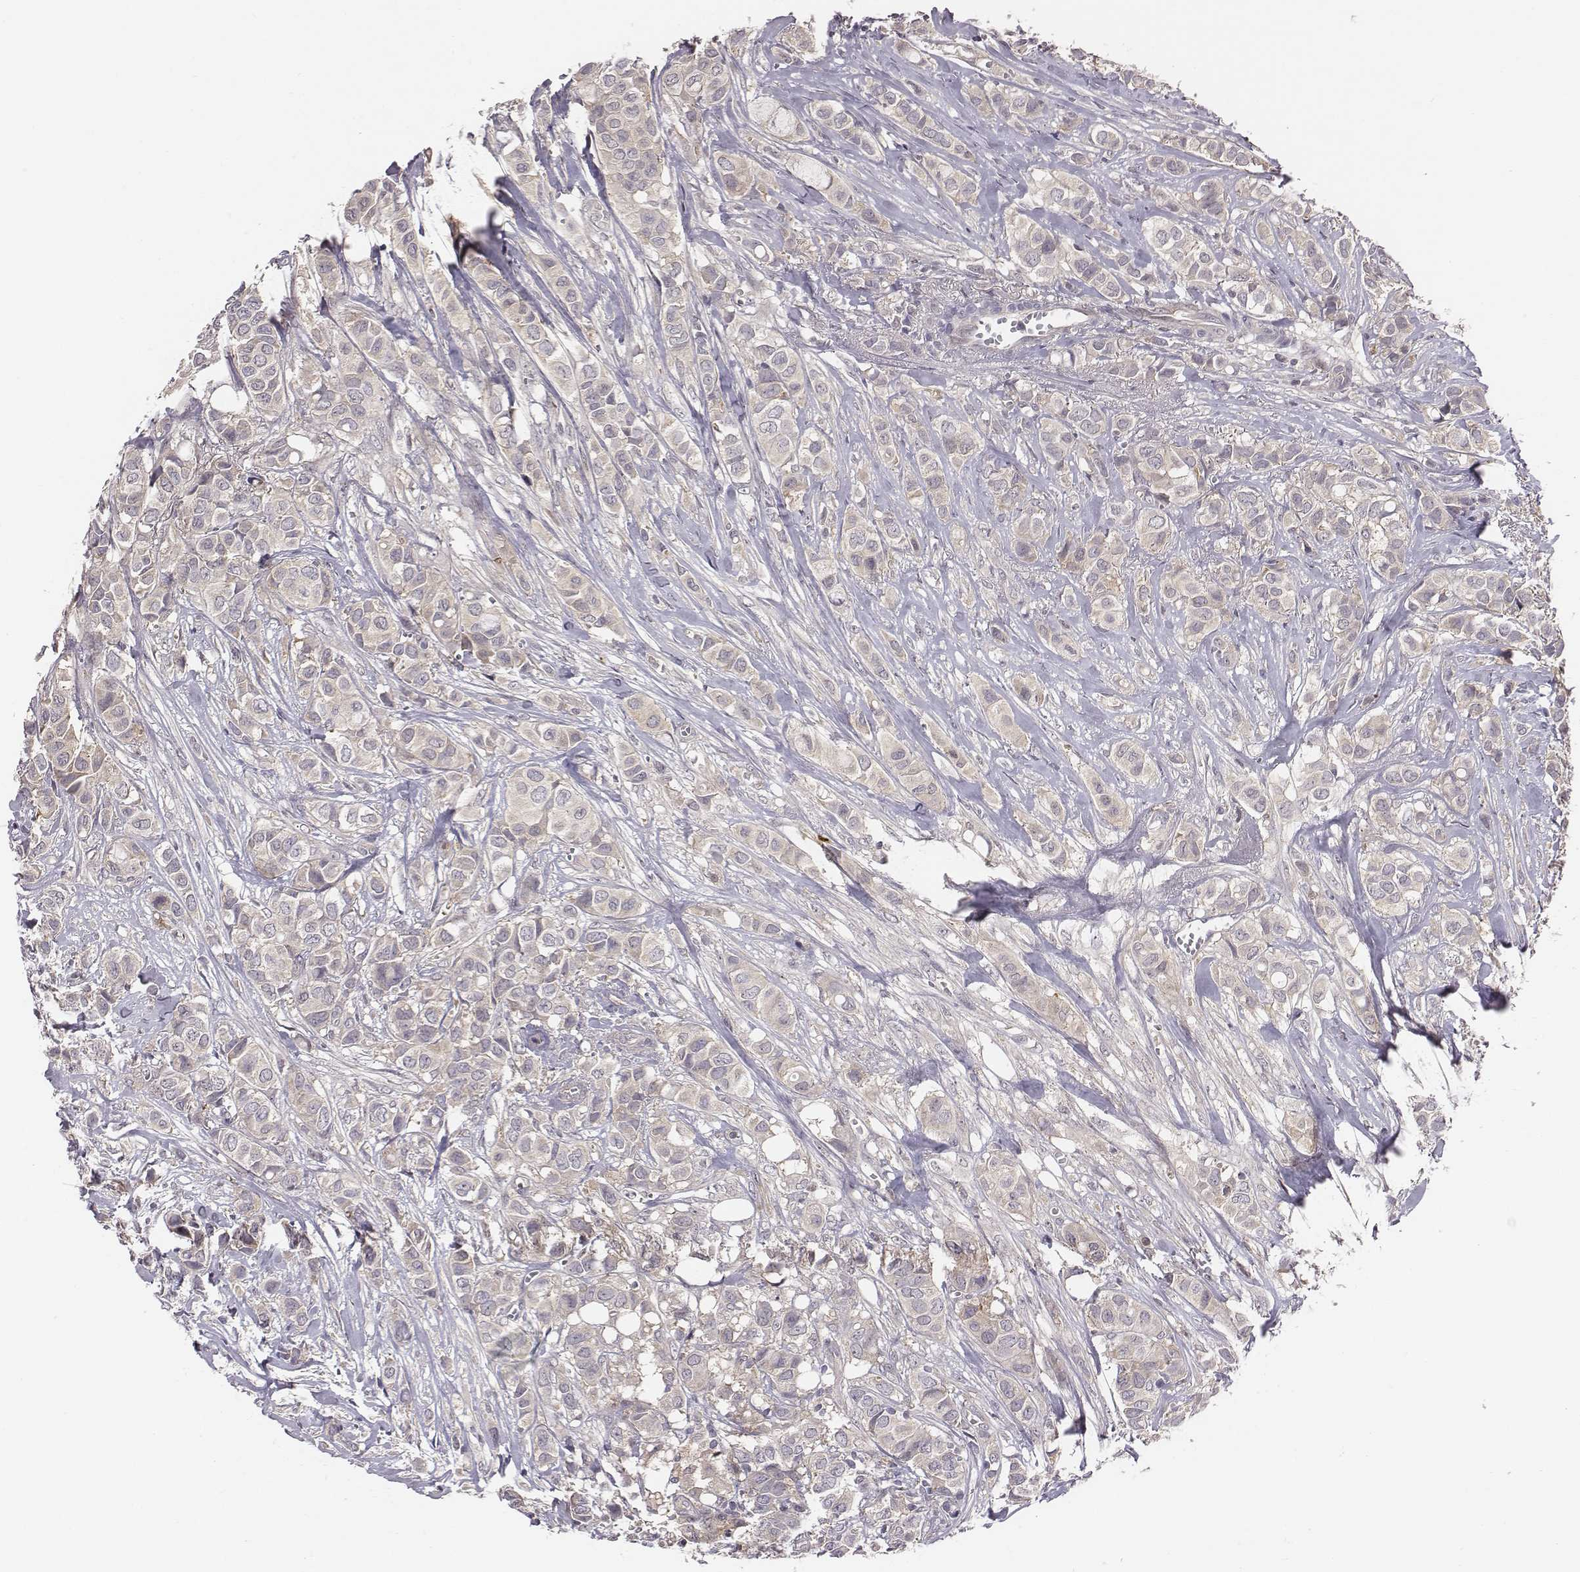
{"staining": {"intensity": "negative", "quantity": "none", "location": "none"}, "tissue": "breast cancer", "cell_type": "Tumor cells", "image_type": "cancer", "snomed": [{"axis": "morphology", "description": "Duct carcinoma"}, {"axis": "topography", "description": "Breast"}], "caption": "IHC photomicrograph of neoplastic tissue: human invasive ductal carcinoma (breast) stained with DAB reveals no significant protein staining in tumor cells. (Stains: DAB immunohistochemistry with hematoxylin counter stain, Microscopy: brightfield microscopy at high magnification).", "gene": "SMURF2", "patient": {"sex": "female", "age": 85}}